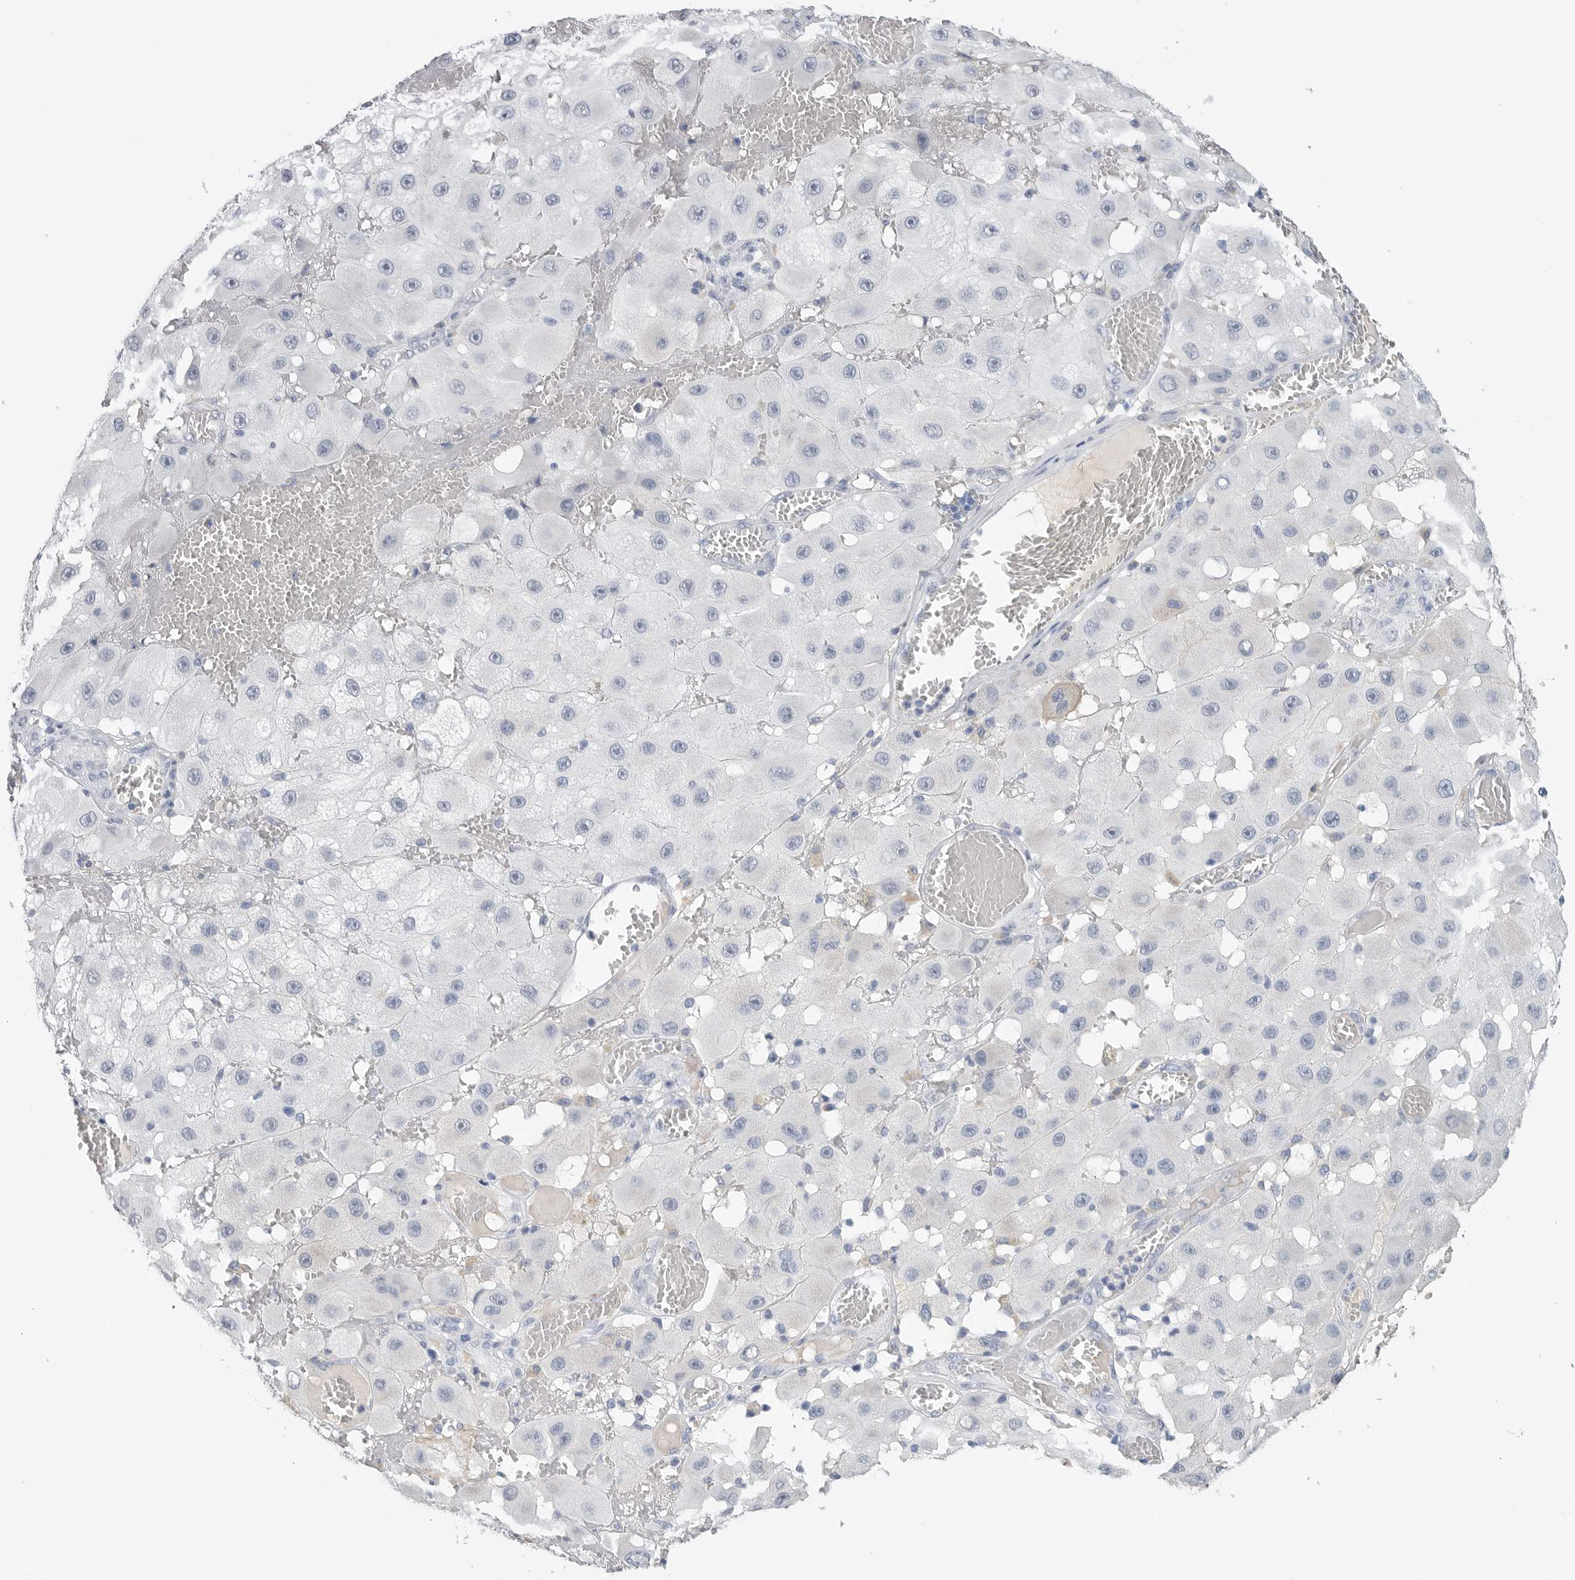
{"staining": {"intensity": "negative", "quantity": "none", "location": "none"}, "tissue": "melanoma", "cell_type": "Tumor cells", "image_type": "cancer", "snomed": [{"axis": "morphology", "description": "Malignant melanoma, NOS"}, {"axis": "topography", "description": "Skin"}], "caption": "DAB immunohistochemical staining of human malignant melanoma shows no significant positivity in tumor cells.", "gene": "FABP6", "patient": {"sex": "female", "age": 81}}